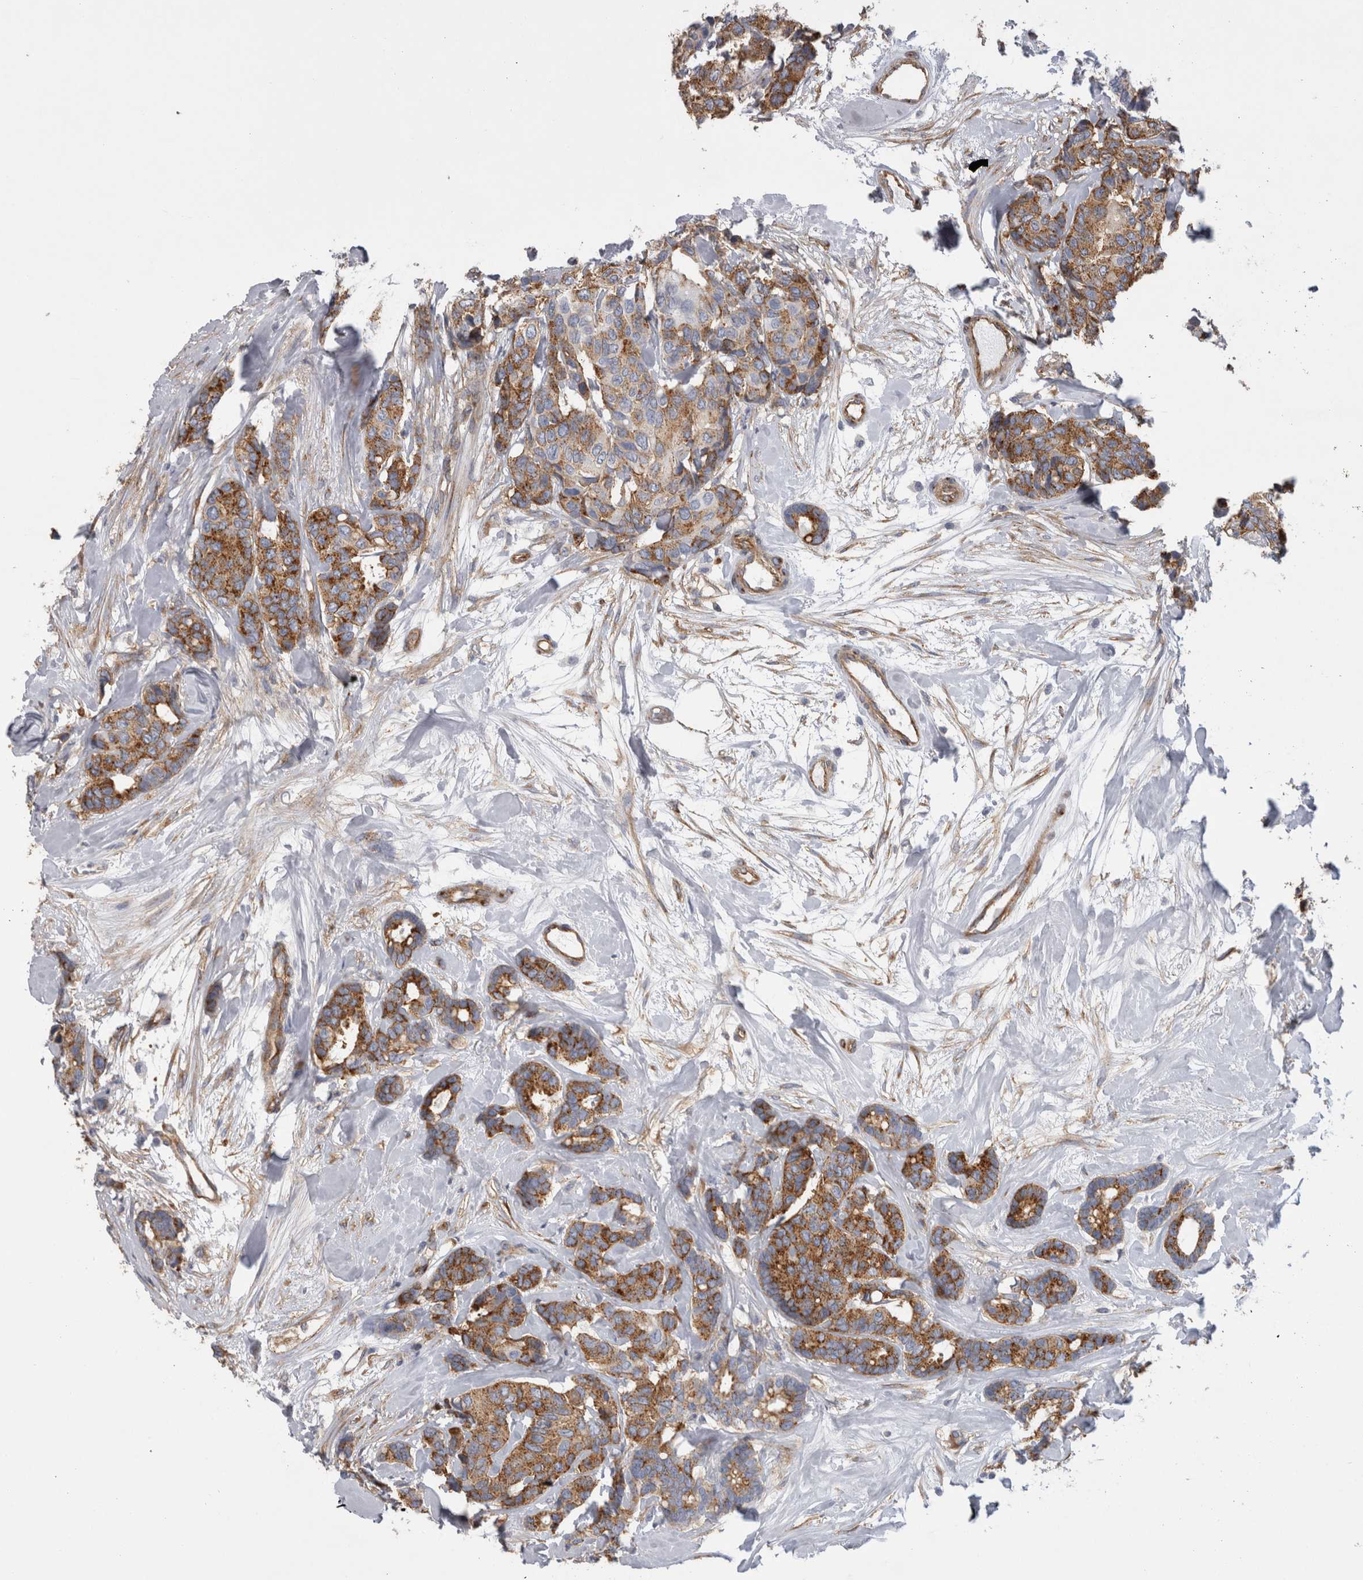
{"staining": {"intensity": "strong", "quantity": ">75%", "location": "cytoplasmic/membranous"}, "tissue": "breast cancer", "cell_type": "Tumor cells", "image_type": "cancer", "snomed": [{"axis": "morphology", "description": "Duct carcinoma"}, {"axis": "topography", "description": "Breast"}], "caption": "The image displays staining of breast invasive ductal carcinoma, revealing strong cytoplasmic/membranous protein expression (brown color) within tumor cells. Ihc stains the protein in brown and the nuclei are stained blue.", "gene": "ATXN3", "patient": {"sex": "female", "age": 87}}